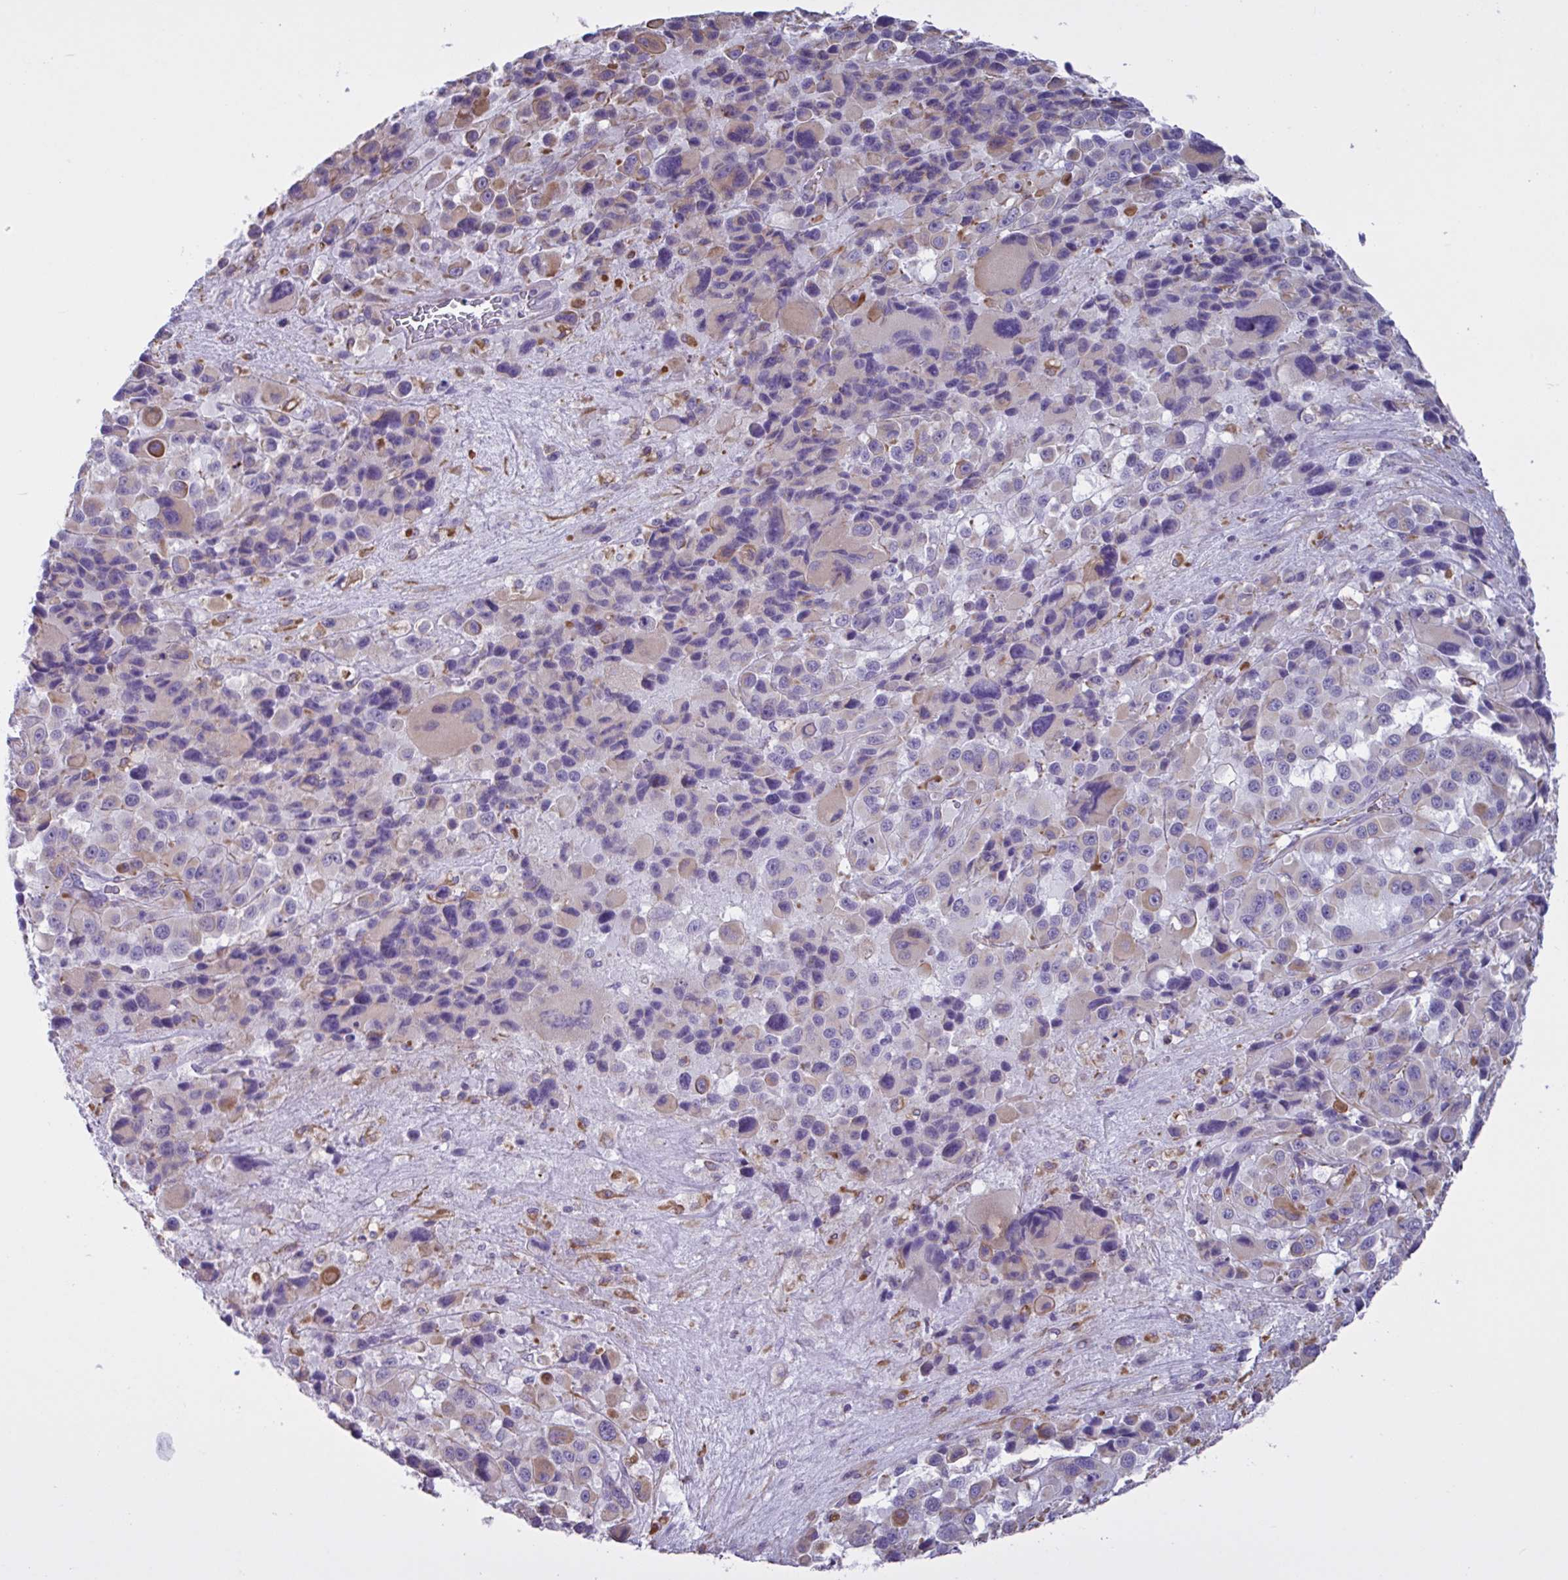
{"staining": {"intensity": "weak", "quantity": "25%-75%", "location": "cytoplasmic/membranous"}, "tissue": "melanoma", "cell_type": "Tumor cells", "image_type": "cancer", "snomed": [{"axis": "morphology", "description": "Malignant melanoma, Metastatic site"}, {"axis": "topography", "description": "Lymph node"}], "caption": "Malignant melanoma (metastatic site) was stained to show a protein in brown. There is low levels of weak cytoplasmic/membranous expression in about 25%-75% of tumor cells.", "gene": "TMEM86B", "patient": {"sex": "female", "age": 65}}